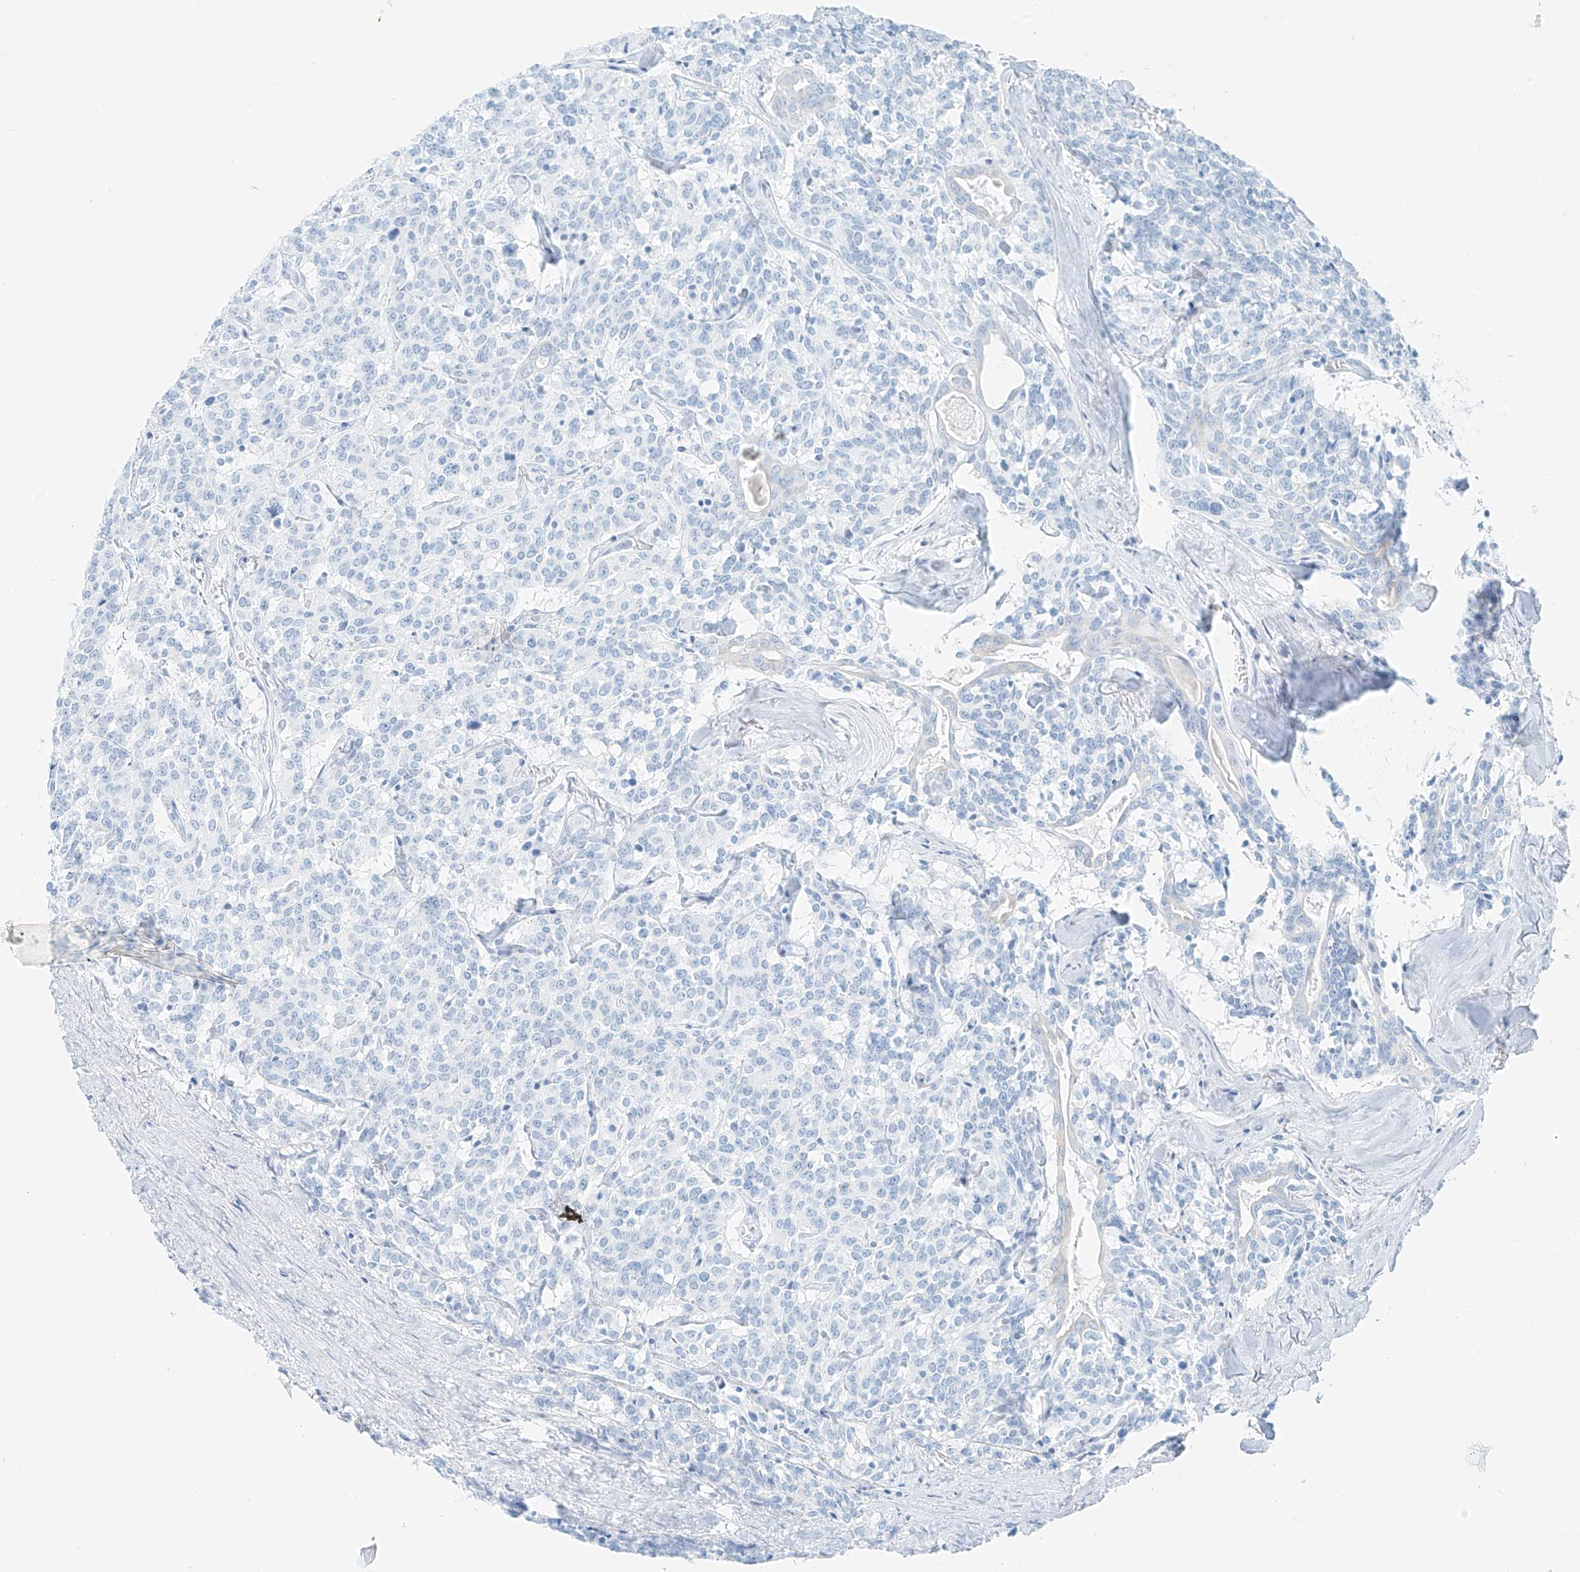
{"staining": {"intensity": "negative", "quantity": "none", "location": "none"}, "tissue": "carcinoid", "cell_type": "Tumor cells", "image_type": "cancer", "snomed": [{"axis": "morphology", "description": "Carcinoid, malignant, NOS"}, {"axis": "topography", "description": "Lung"}], "caption": "Immunohistochemistry histopathology image of human carcinoid stained for a protein (brown), which shows no positivity in tumor cells.", "gene": "FSTL1", "patient": {"sex": "female", "age": 46}}